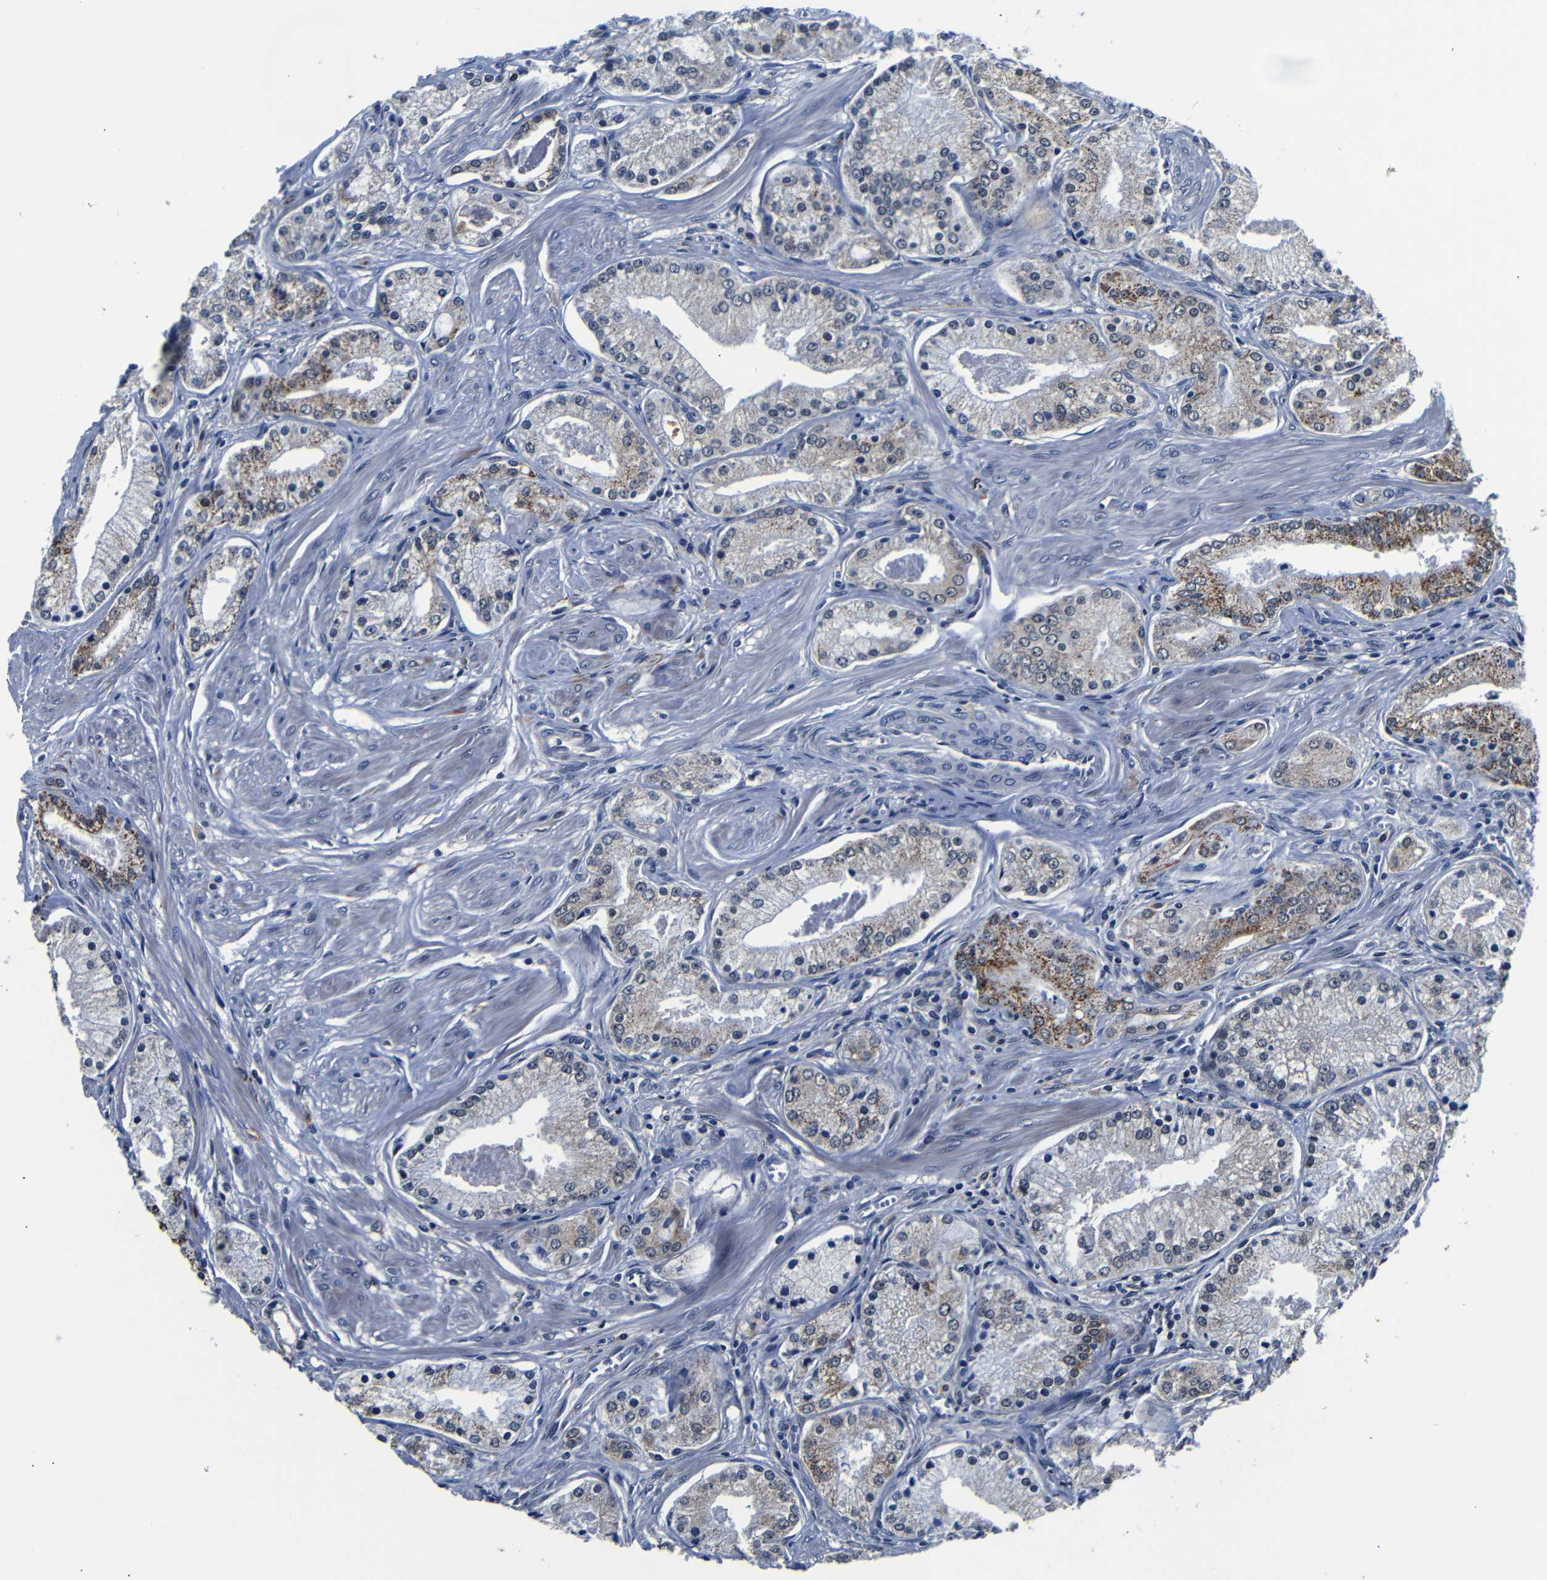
{"staining": {"intensity": "moderate", "quantity": "<25%", "location": "cytoplasmic/membranous"}, "tissue": "prostate cancer", "cell_type": "Tumor cells", "image_type": "cancer", "snomed": [{"axis": "morphology", "description": "Adenocarcinoma, High grade"}, {"axis": "topography", "description": "Prostate"}], "caption": "Immunohistochemical staining of prostate cancer (high-grade adenocarcinoma) reveals moderate cytoplasmic/membranous protein positivity in approximately <25% of tumor cells. Nuclei are stained in blue.", "gene": "DEPP1", "patient": {"sex": "male", "age": 66}}